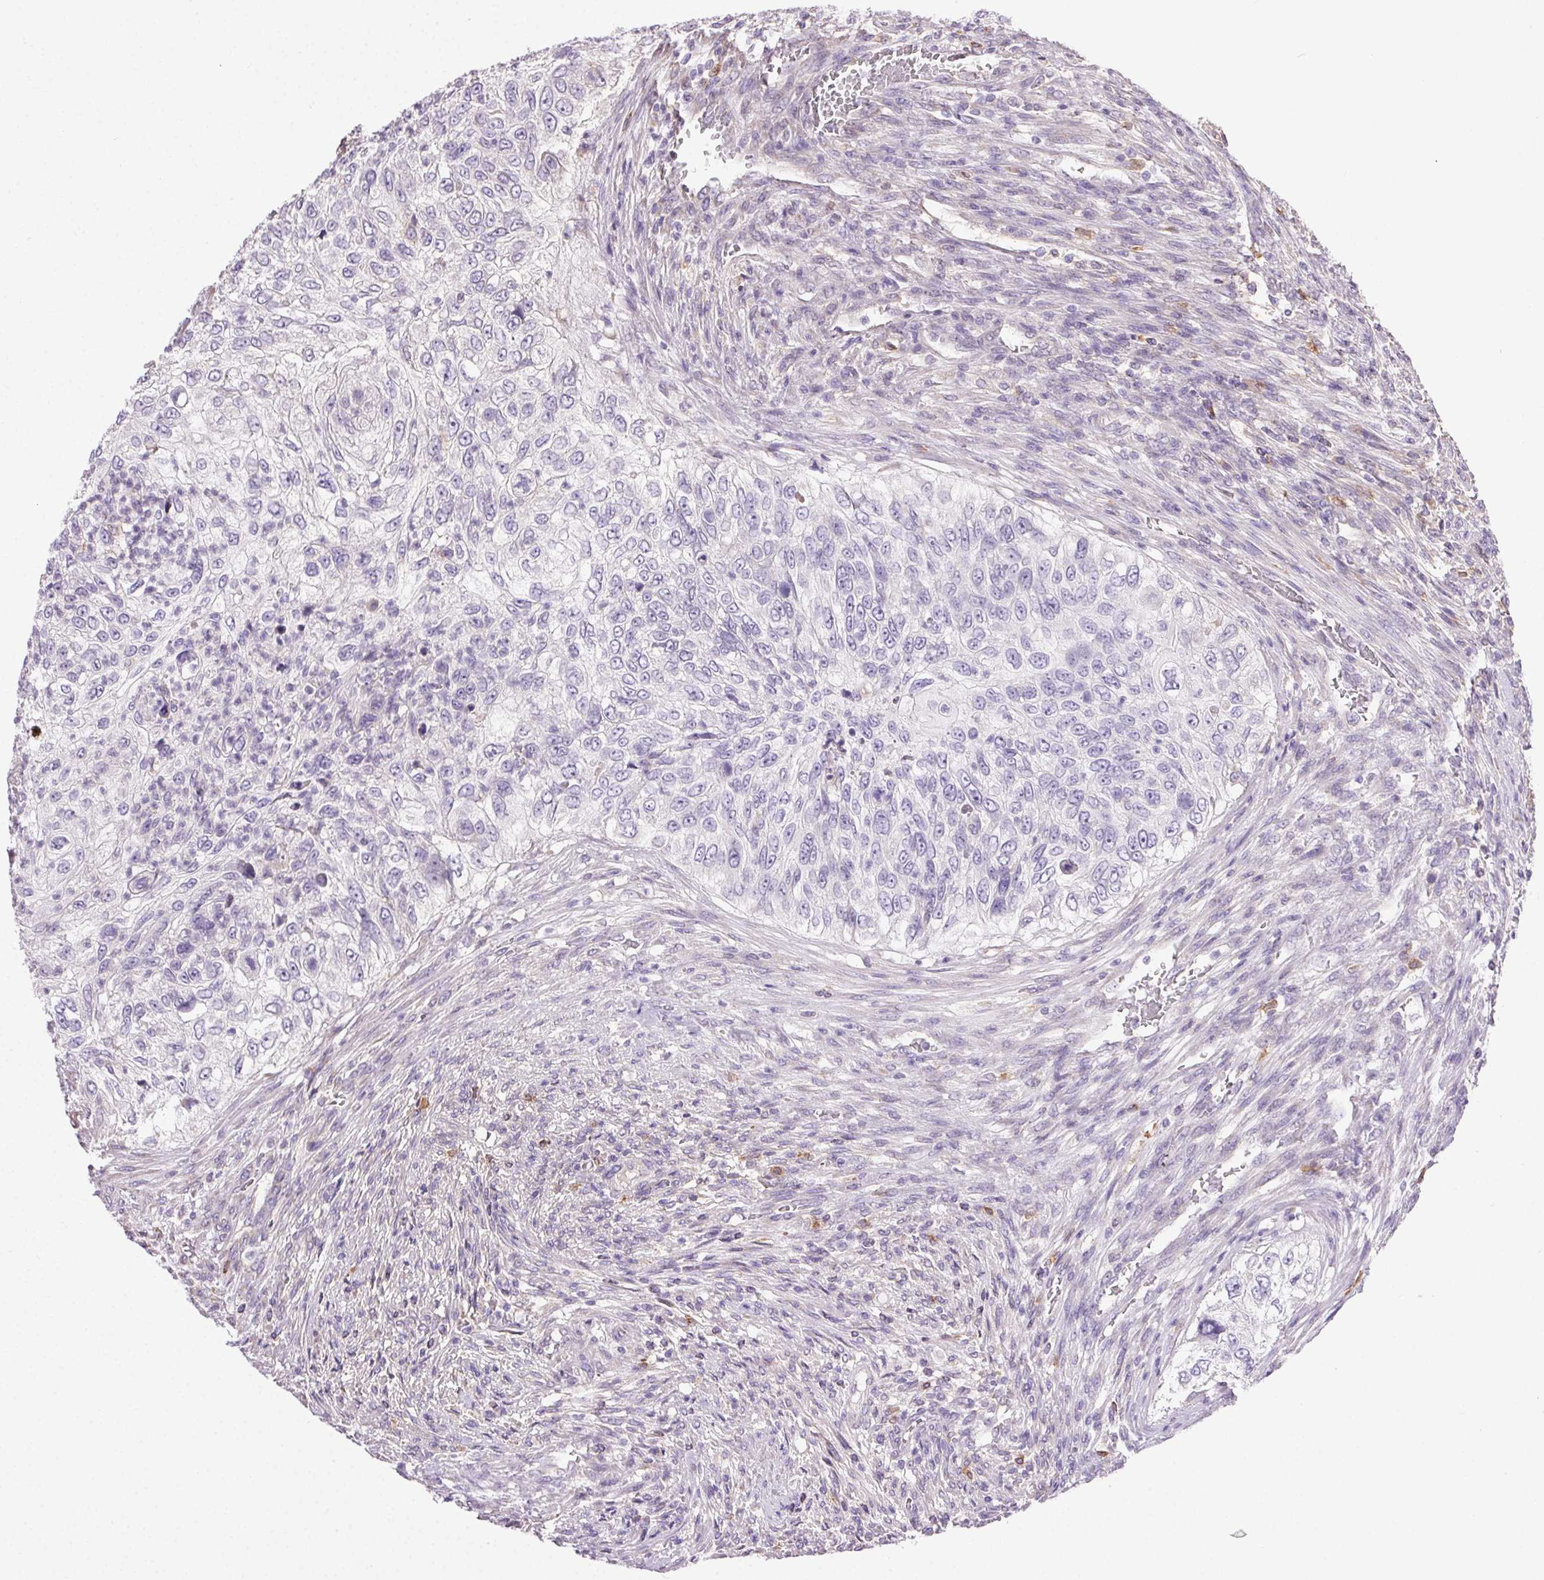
{"staining": {"intensity": "negative", "quantity": "none", "location": "none"}, "tissue": "urothelial cancer", "cell_type": "Tumor cells", "image_type": "cancer", "snomed": [{"axis": "morphology", "description": "Urothelial carcinoma, High grade"}, {"axis": "topography", "description": "Urinary bladder"}], "caption": "Immunohistochemistry (IHC) of urothelial carcinoma (high-grade) exhibits no staining in tumor cells.", "gene": "SNX31", "patient": {"sex": "female", "age": 60}}